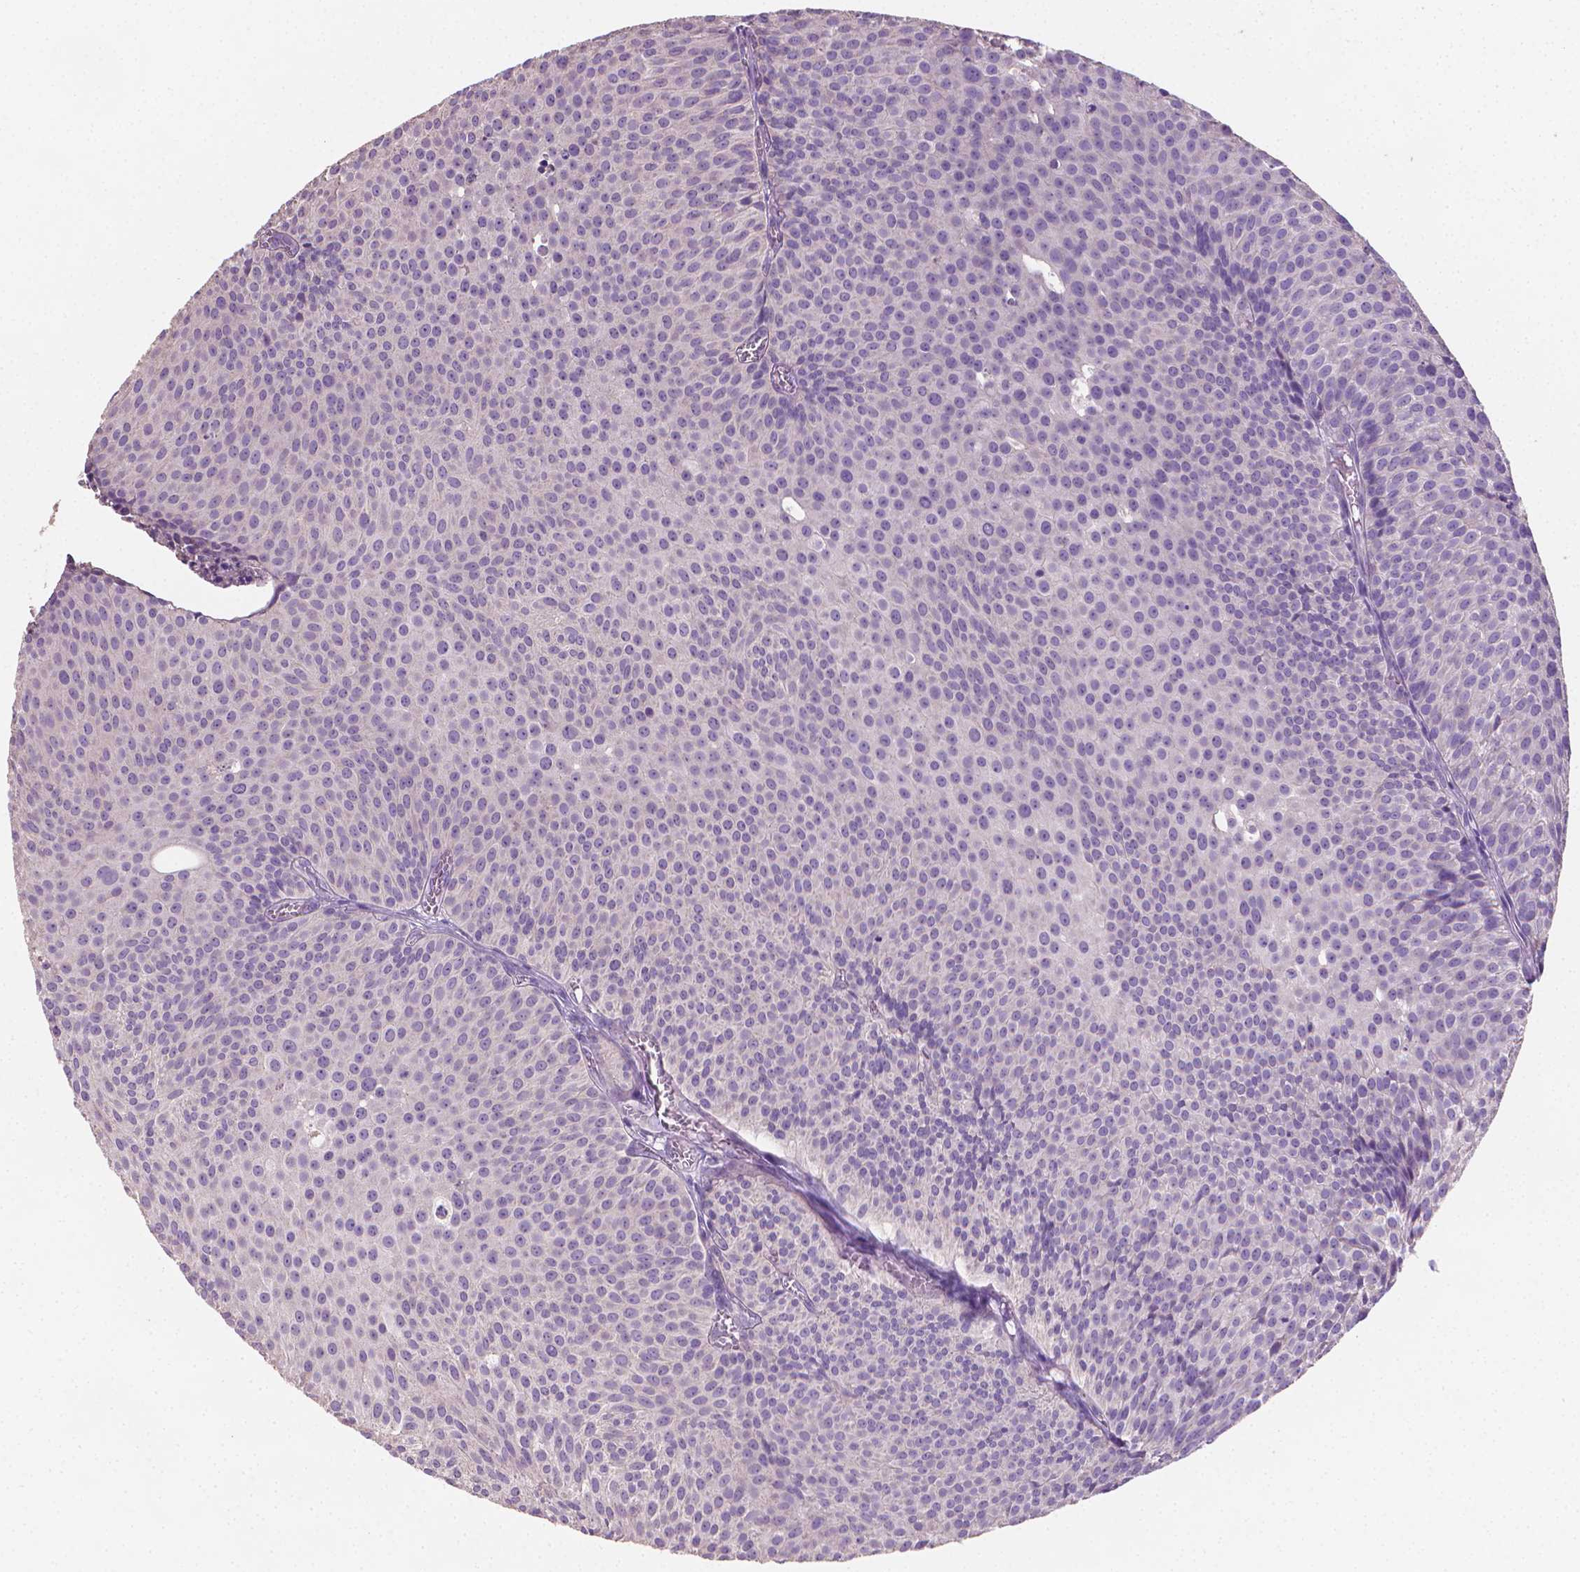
{"staining": {"intensity": "negative", "quantity": "none", "location": "none"}, "tissue": "urothelial cancer", "cell_type": "Tumor cells", "image_type": "cancer", "snomed": [{"axis": "morphology", "description": "Urothelial carcinoma, Low grade"}, {"axis": "topography", "description": "Urinary bladder"}], "caption": "A high-resolution histopathology image shows immunohistochemistry (IHC) staining of urothelial cancer, which demonstrates no significant expression in tumor cells. (DAB IHC, high magnification).", "gene": "CATIP", "patient": {"sex": "male", "age": 63}}